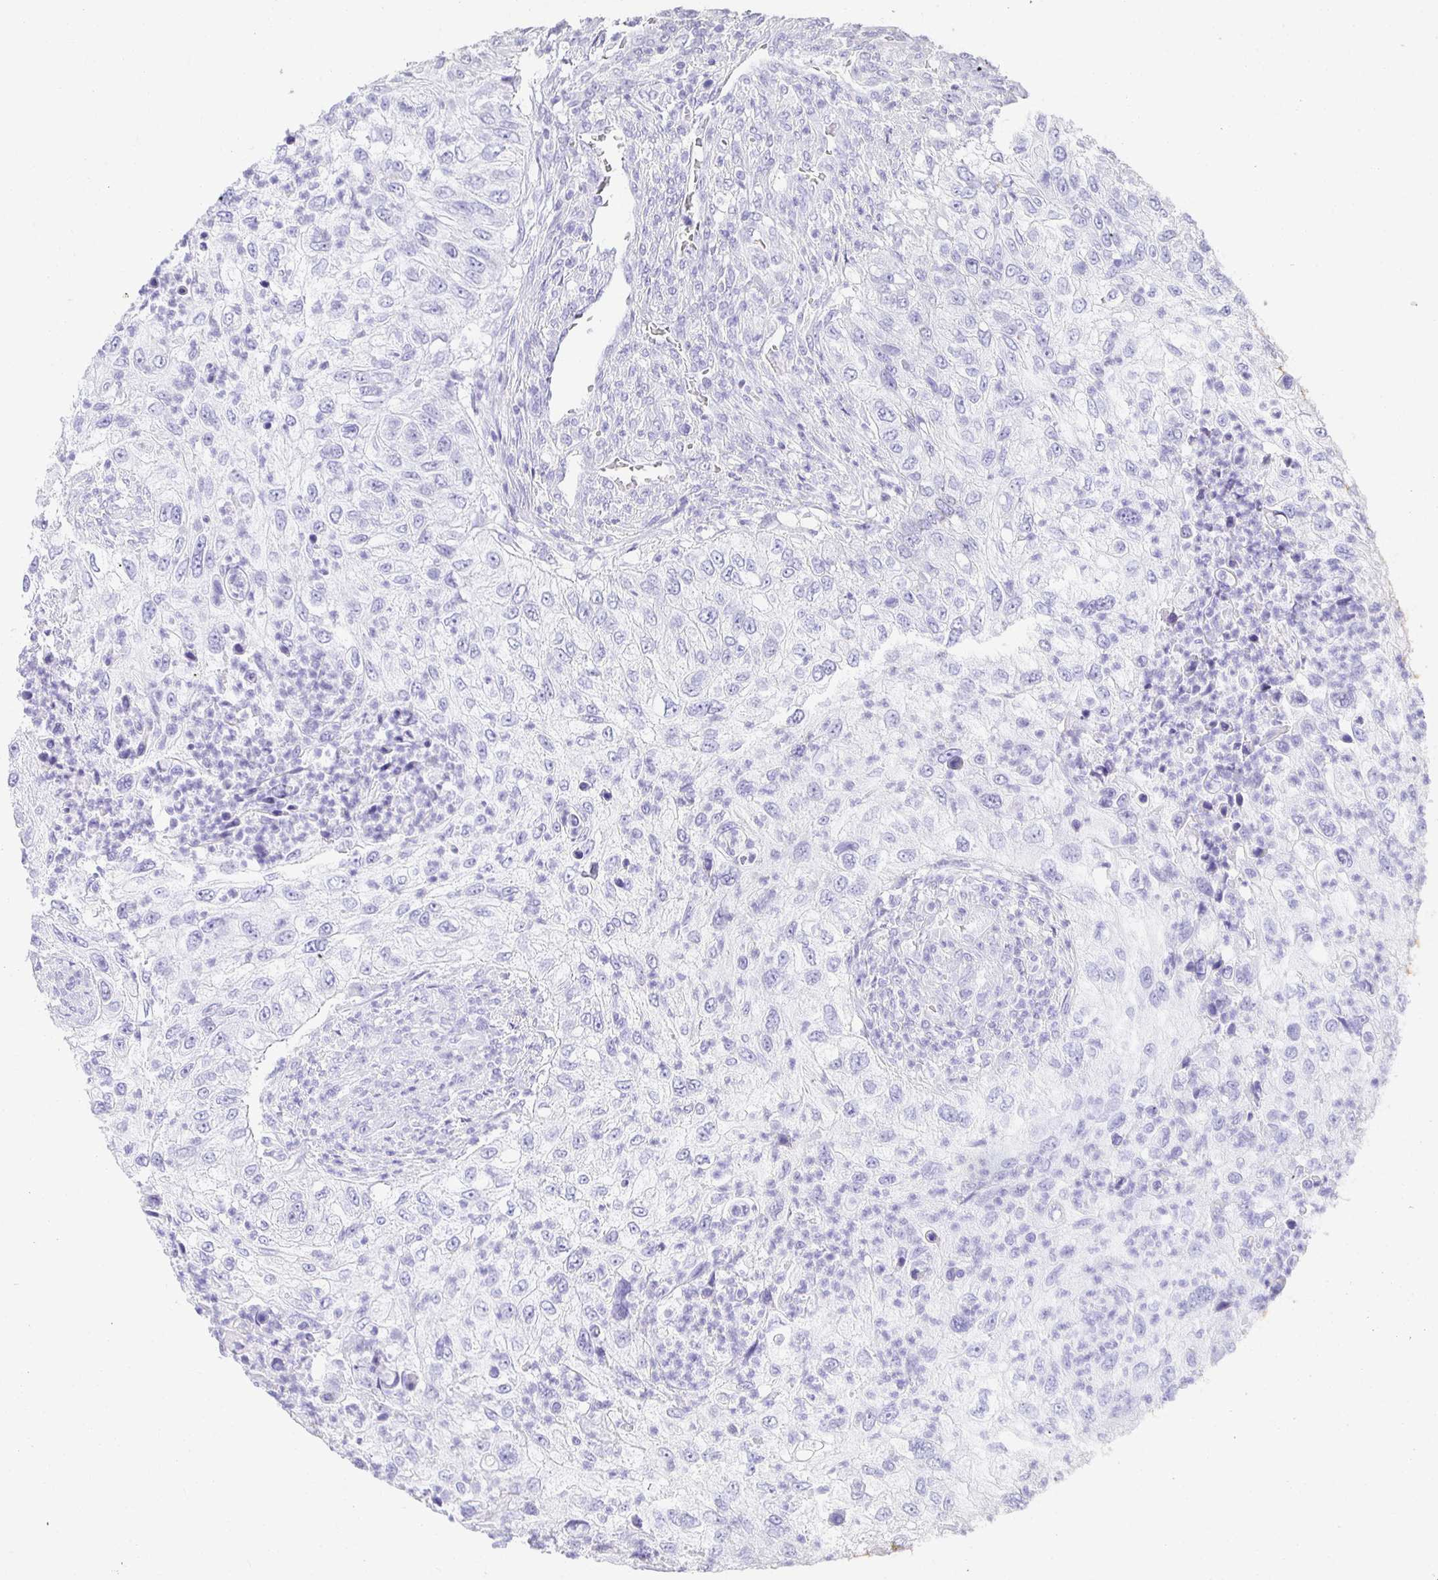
{"staining": {"intensity": "negative", "quantity": "none", "location": "none"}, "tissue": "urothelial cancer", "cell_type": "Tumor cells", "image_type": "cancer", "snomed": [{"axis": "morphology", "description": "Urothelial carcinoma, High grade"}, {"axis": "topography", "description": "Urinary bladder"}], "caption": "An immunohistochemistry (IHC) image of high-grade urothelial carcinoma is shown. There is no staining in tumor cells of high-grade urothelial carcinoma.", "gene": "CHAT", "patient": {"sex": "female", "age": 60}}